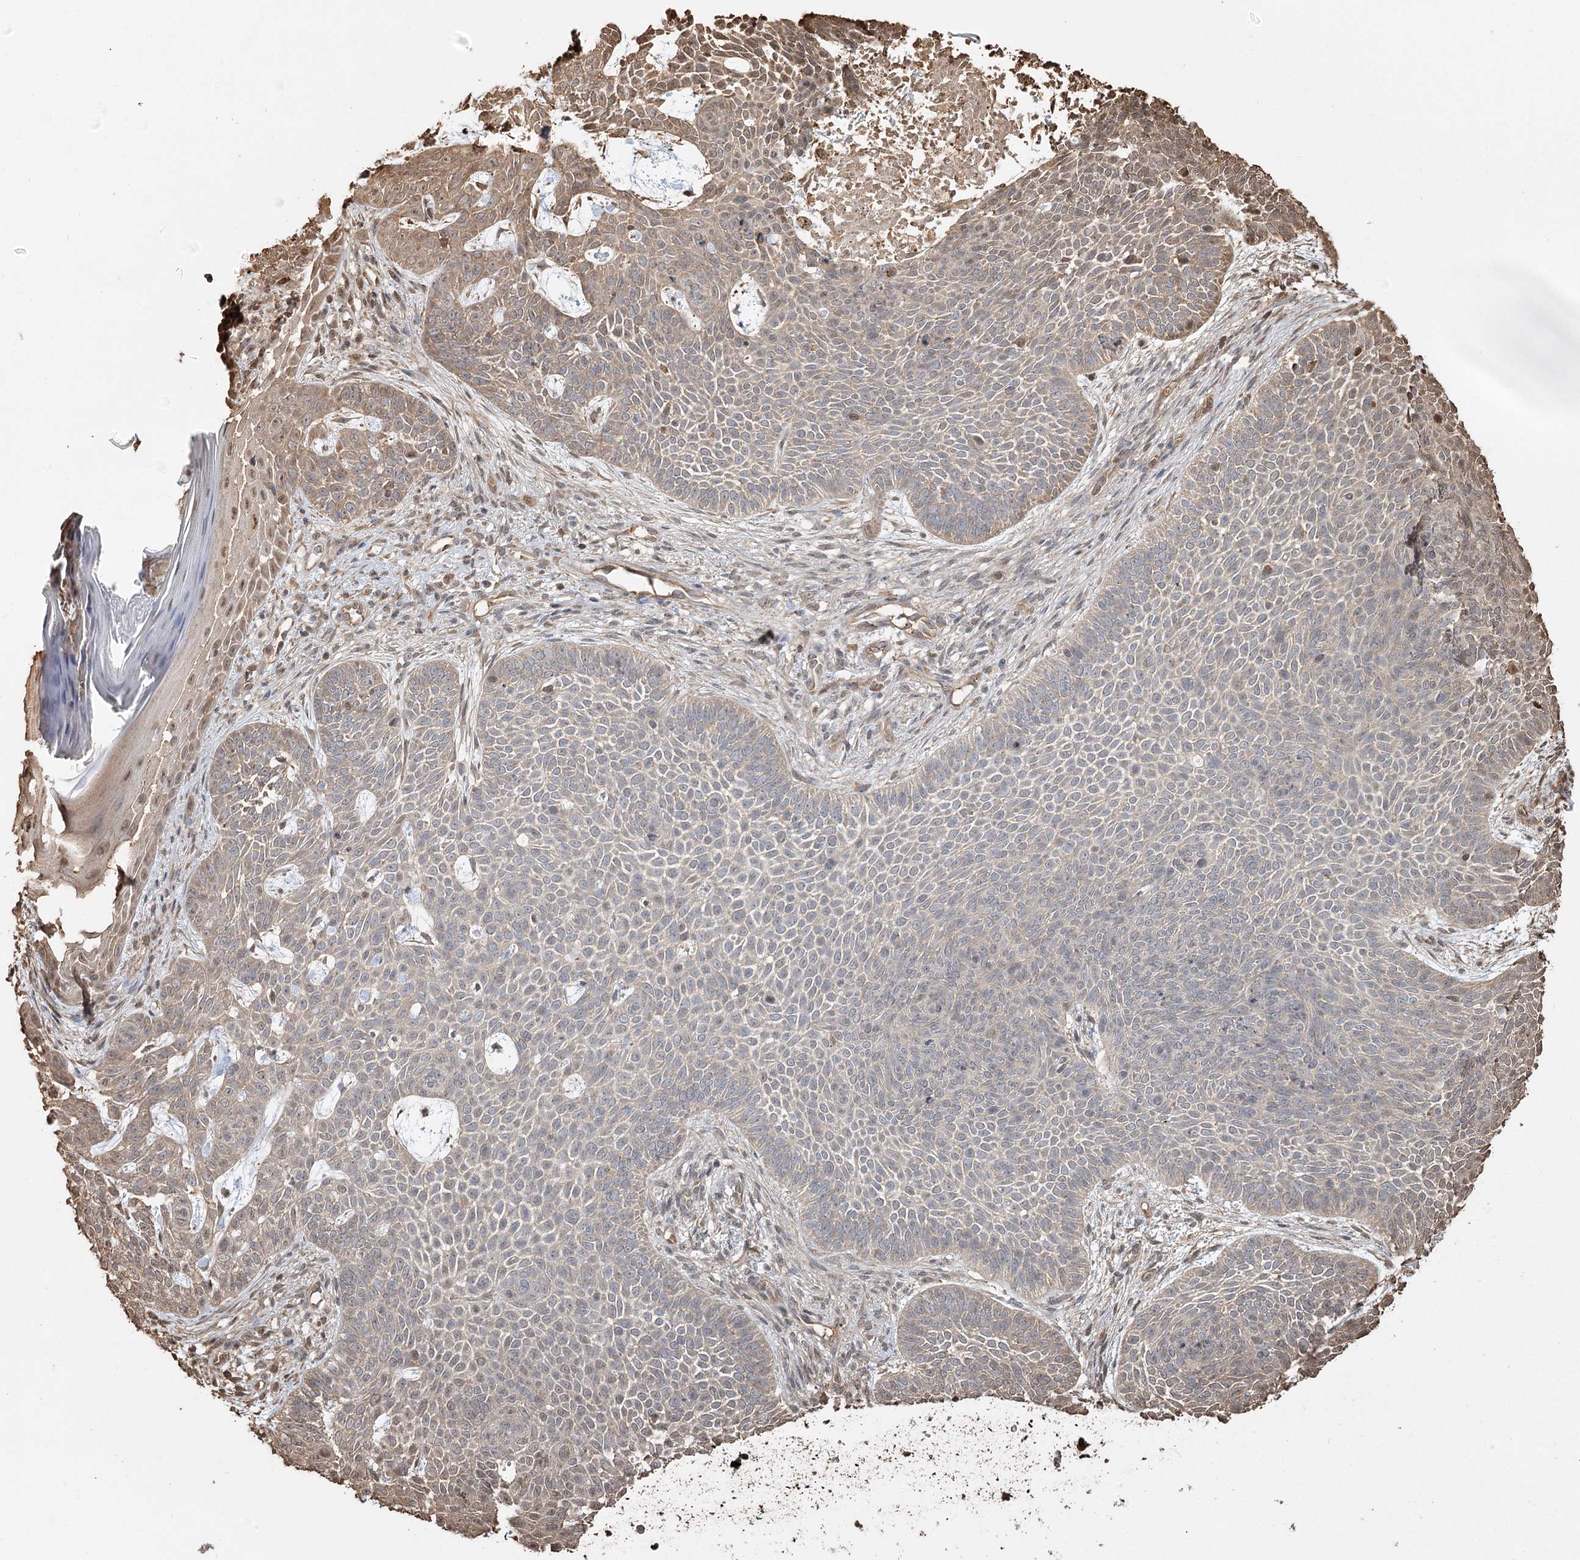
{"staining": {"intensity": "weak", "quantity": "25%-75%", "location": "cytoplasmic/membranous"}, "tissue": "skin cancer", "cell_type": "Tumor cells", "image_type": "cancer", "snomed": [{"axis": "morphology", "description": "Basal cell carcinoma"}, {"axis": "topography", "description": "Skin"}], "caption": "Skin cancer stained with a protein marker shows weak staining in tumor cells.", "gene": "PLCH1", "patient": {"sex": "male", "age": 85}}